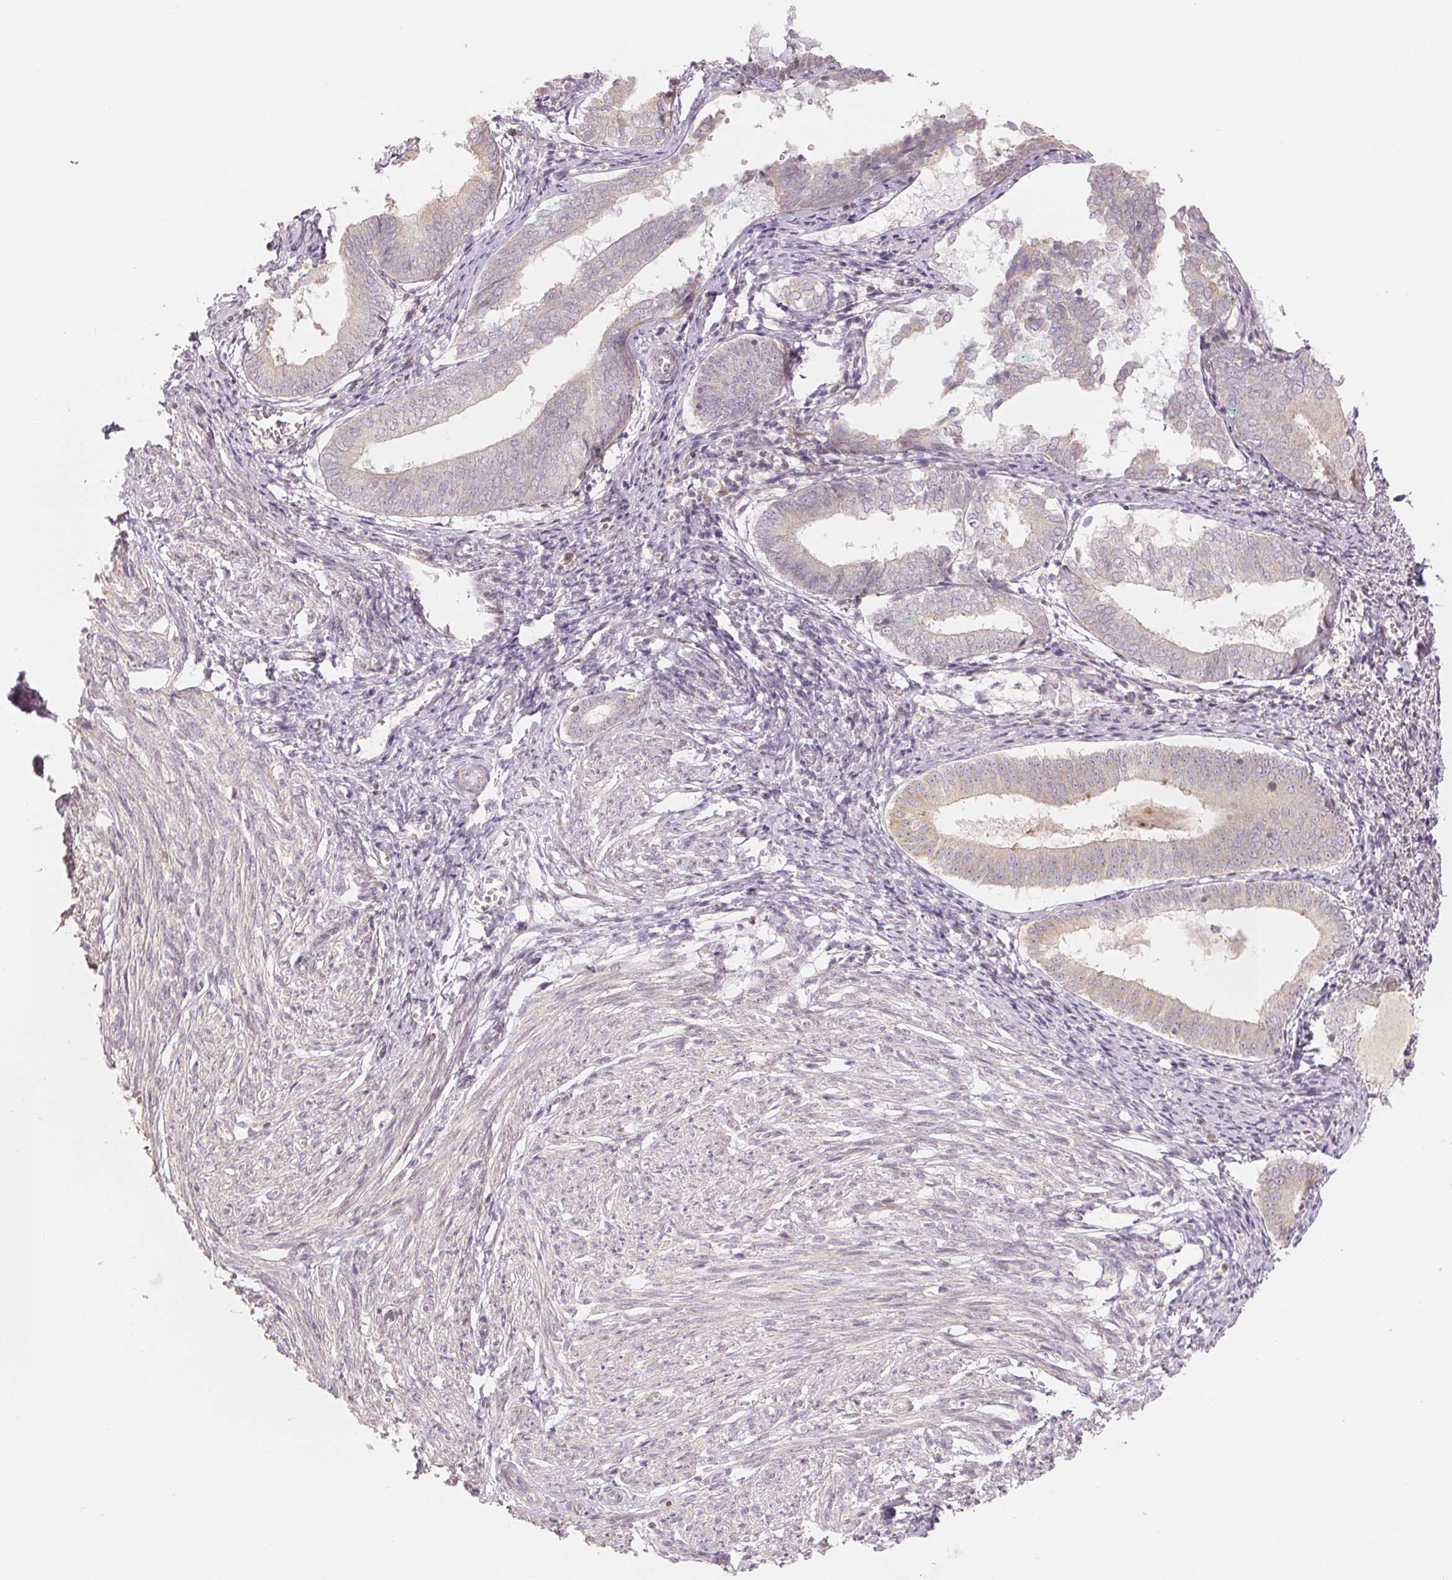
{"staining": {"intensity": "negative", "quantity": "none", "location": "none"}, "tissue": "endometrium", "cell_type": "Cells in endometrial stroma", "image_type": "normal", "snomed": [{"axis": "morphology", "description": "Normal tissue, NOS"}, {"axis": "topography", "description": "Endometrium"}], "caption": "The micrograph demonstrates no significant staining in cells in endometrial stroma of endometrium.", "gene": "DENND2C", "patient": {"sex": "female", "age": 50}}